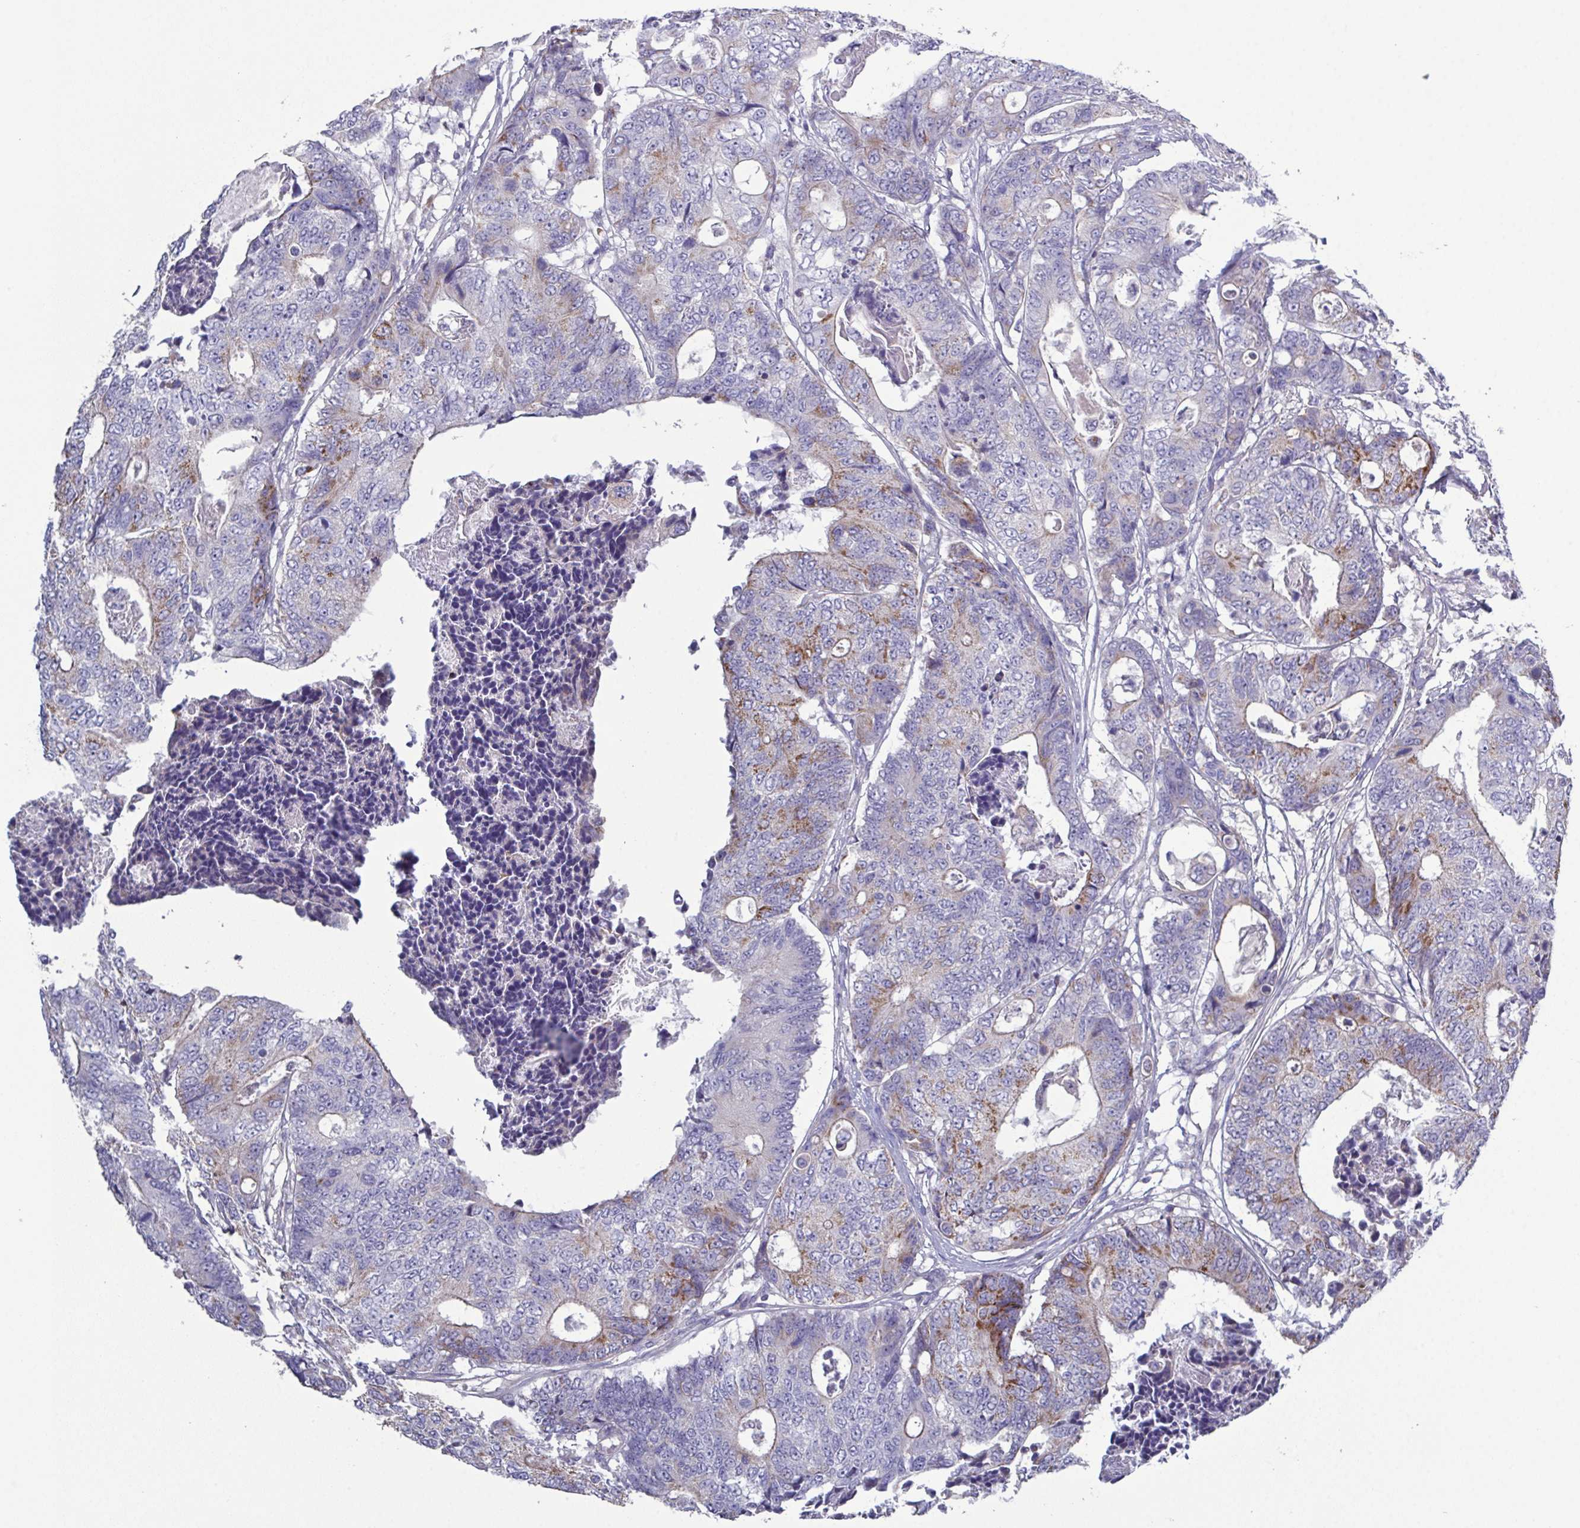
{"staining": {"intensity": "moderate", "quantity": "<25%", "location": "cytoplasmic/membranous"}, "tissue": "colorectal cancer", "cell_type": "Tumor cells", "image_type": "cancer", "snomed": [{"axis": "morphology", "description": "Adenocarcinoma, NOS"}, {"axis": "topography", "description": "Colon"}], "caption": "DAB immunohistochemical staining of adenocarcinoma (colorectal) shows moderate cytoplasmic/membranous protein positivity in approximately <25% of tumor cells.", "gene": "GLDC", "patient": {"sex": "female", "age": 48}}